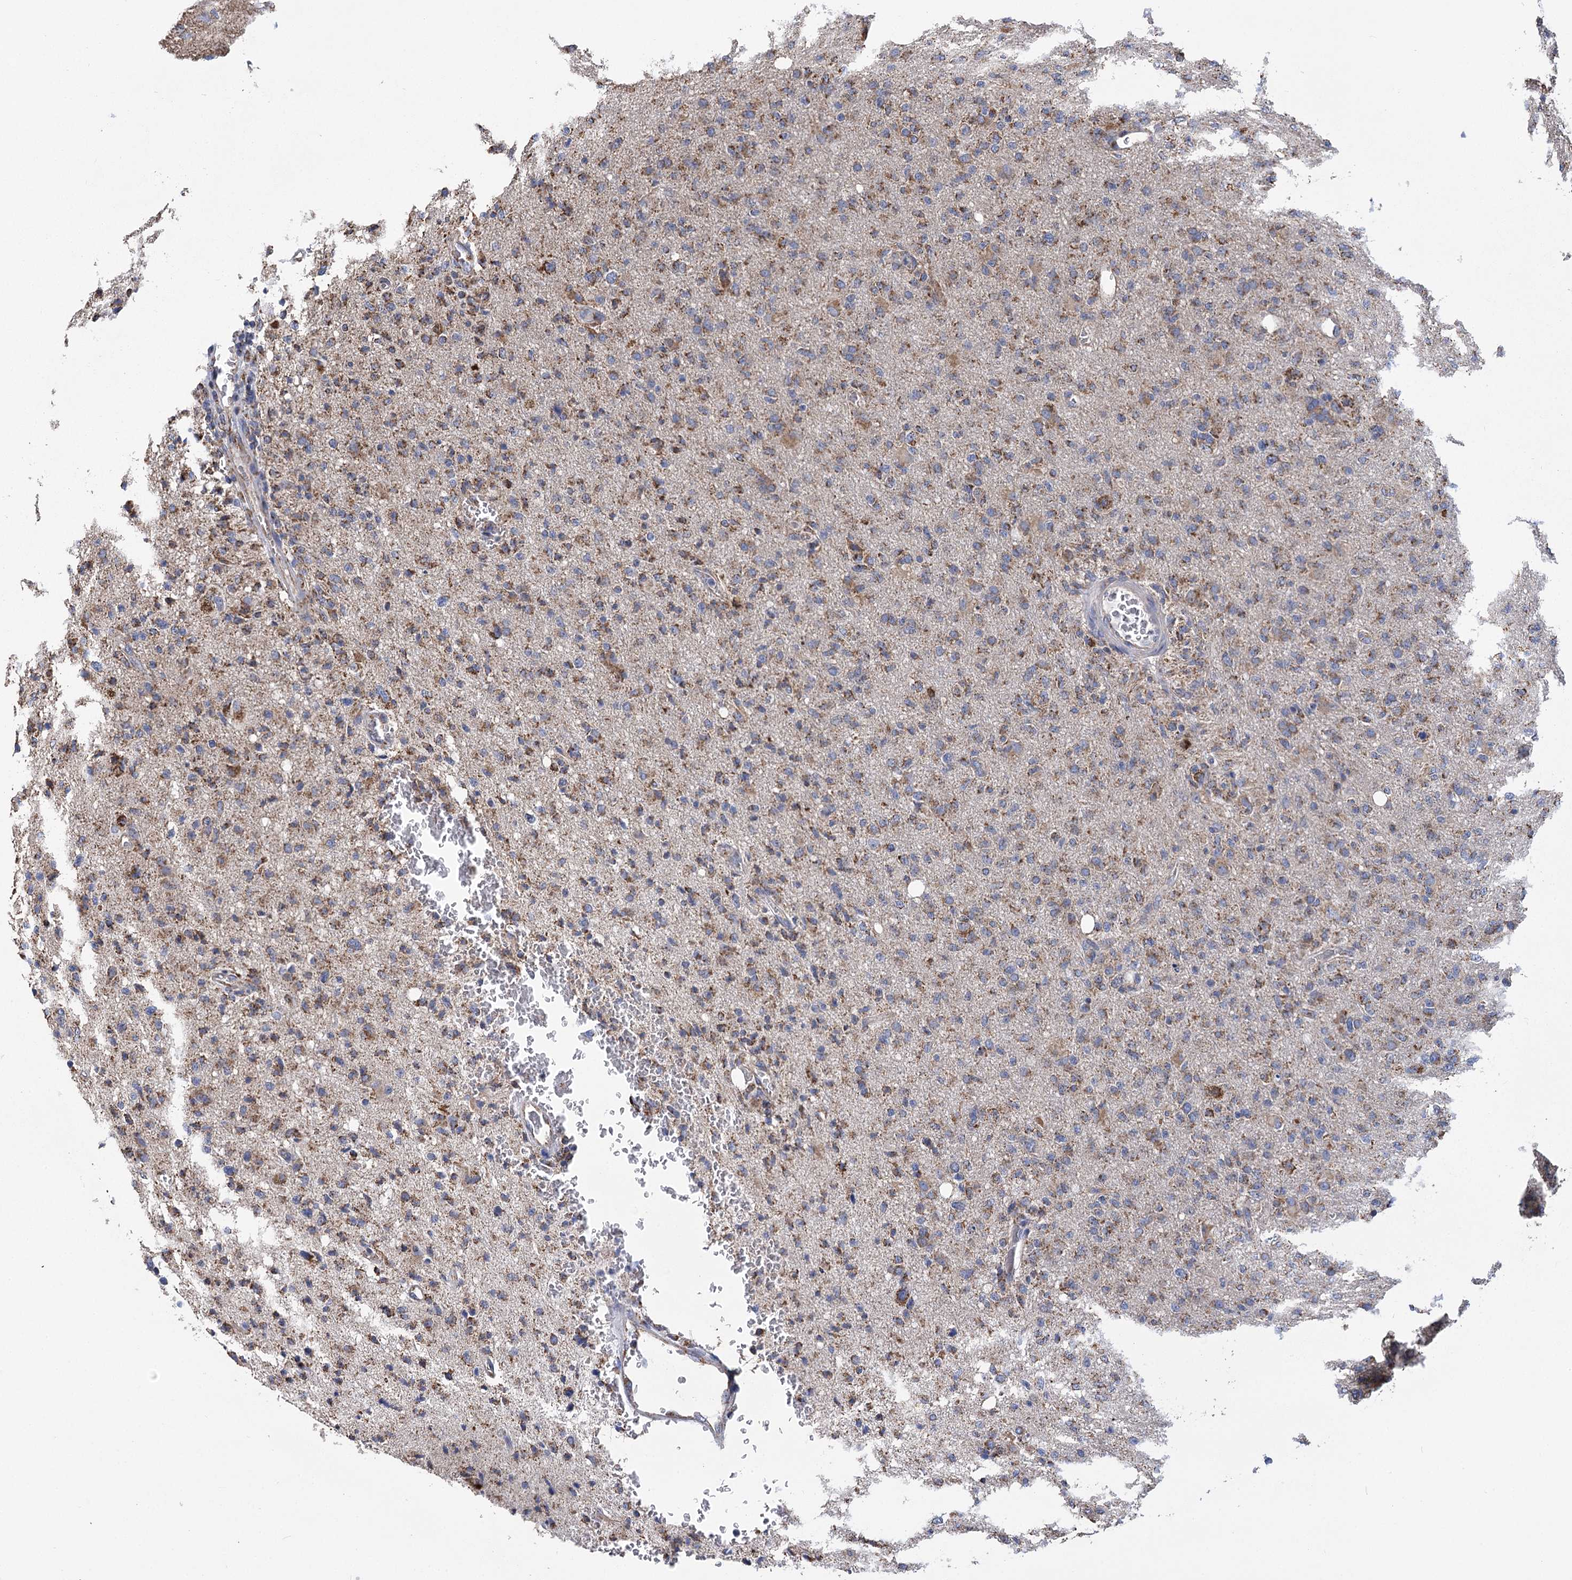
{"staining": {"intensity": "moderate", "quantity": ">75%", "location": "cytoplasmic/membranous"}, "tissue": "glioma", "cell_type": "Tumor cells", "image_type": "cancer", "snomed": [{"axis": "morphology", "description": "Glioma, malignant, High grade"}, {"axis": "topography", "description": "Brain"}], "caption": "High-grade glioma (malignant) stained with a protein marker exhibits moderate staining in tumor cells.", "gene": "CCDC73", "patient": {"sex": "female", "age": 57}}